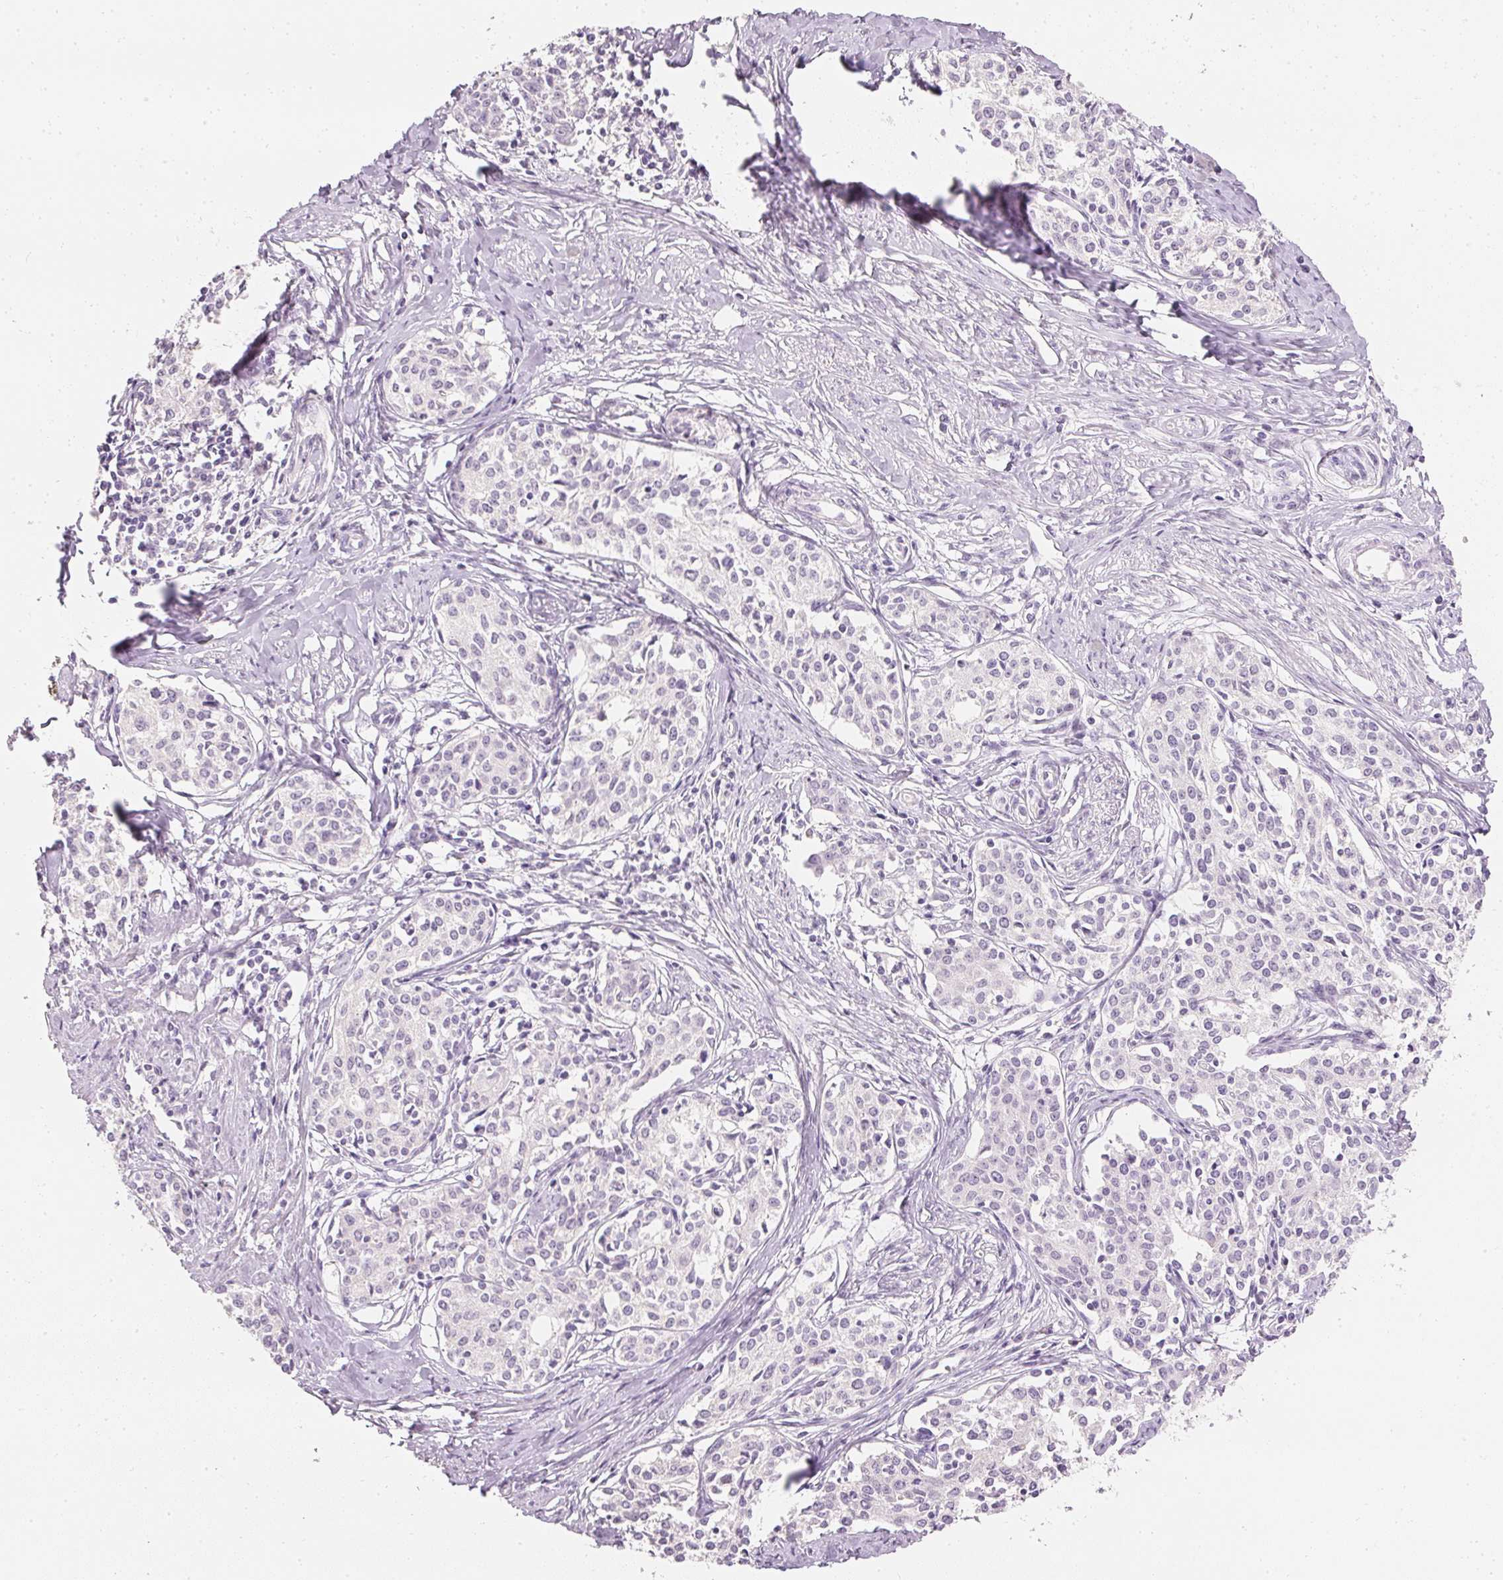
{"staining": {"intensity": "negative", "quantity": "none", "location": "none"}, "tissue": "cervical cancer", "cell_type": "Tumor cells", "image_type": "cancer", "snomed": [{"axis": "morphology", "description": "Squamous cell carcinoma, NOS"}, {"axis": "morphology", "description": "Adenocarcinoma, NOS"}, {"axis": "topography", "description": "Cervix"}], "caption": "Immunohistochemistry (IHC) photomicrograph of neoplastic tissue: cervical cancer (adenocarcinoma) stained with DAB (3,3'-diaminobenzidine) displays no significant protein staining in tumor cells.", "gene": "ELAVL3", "patient": {"sex": "female", "age": 52}}